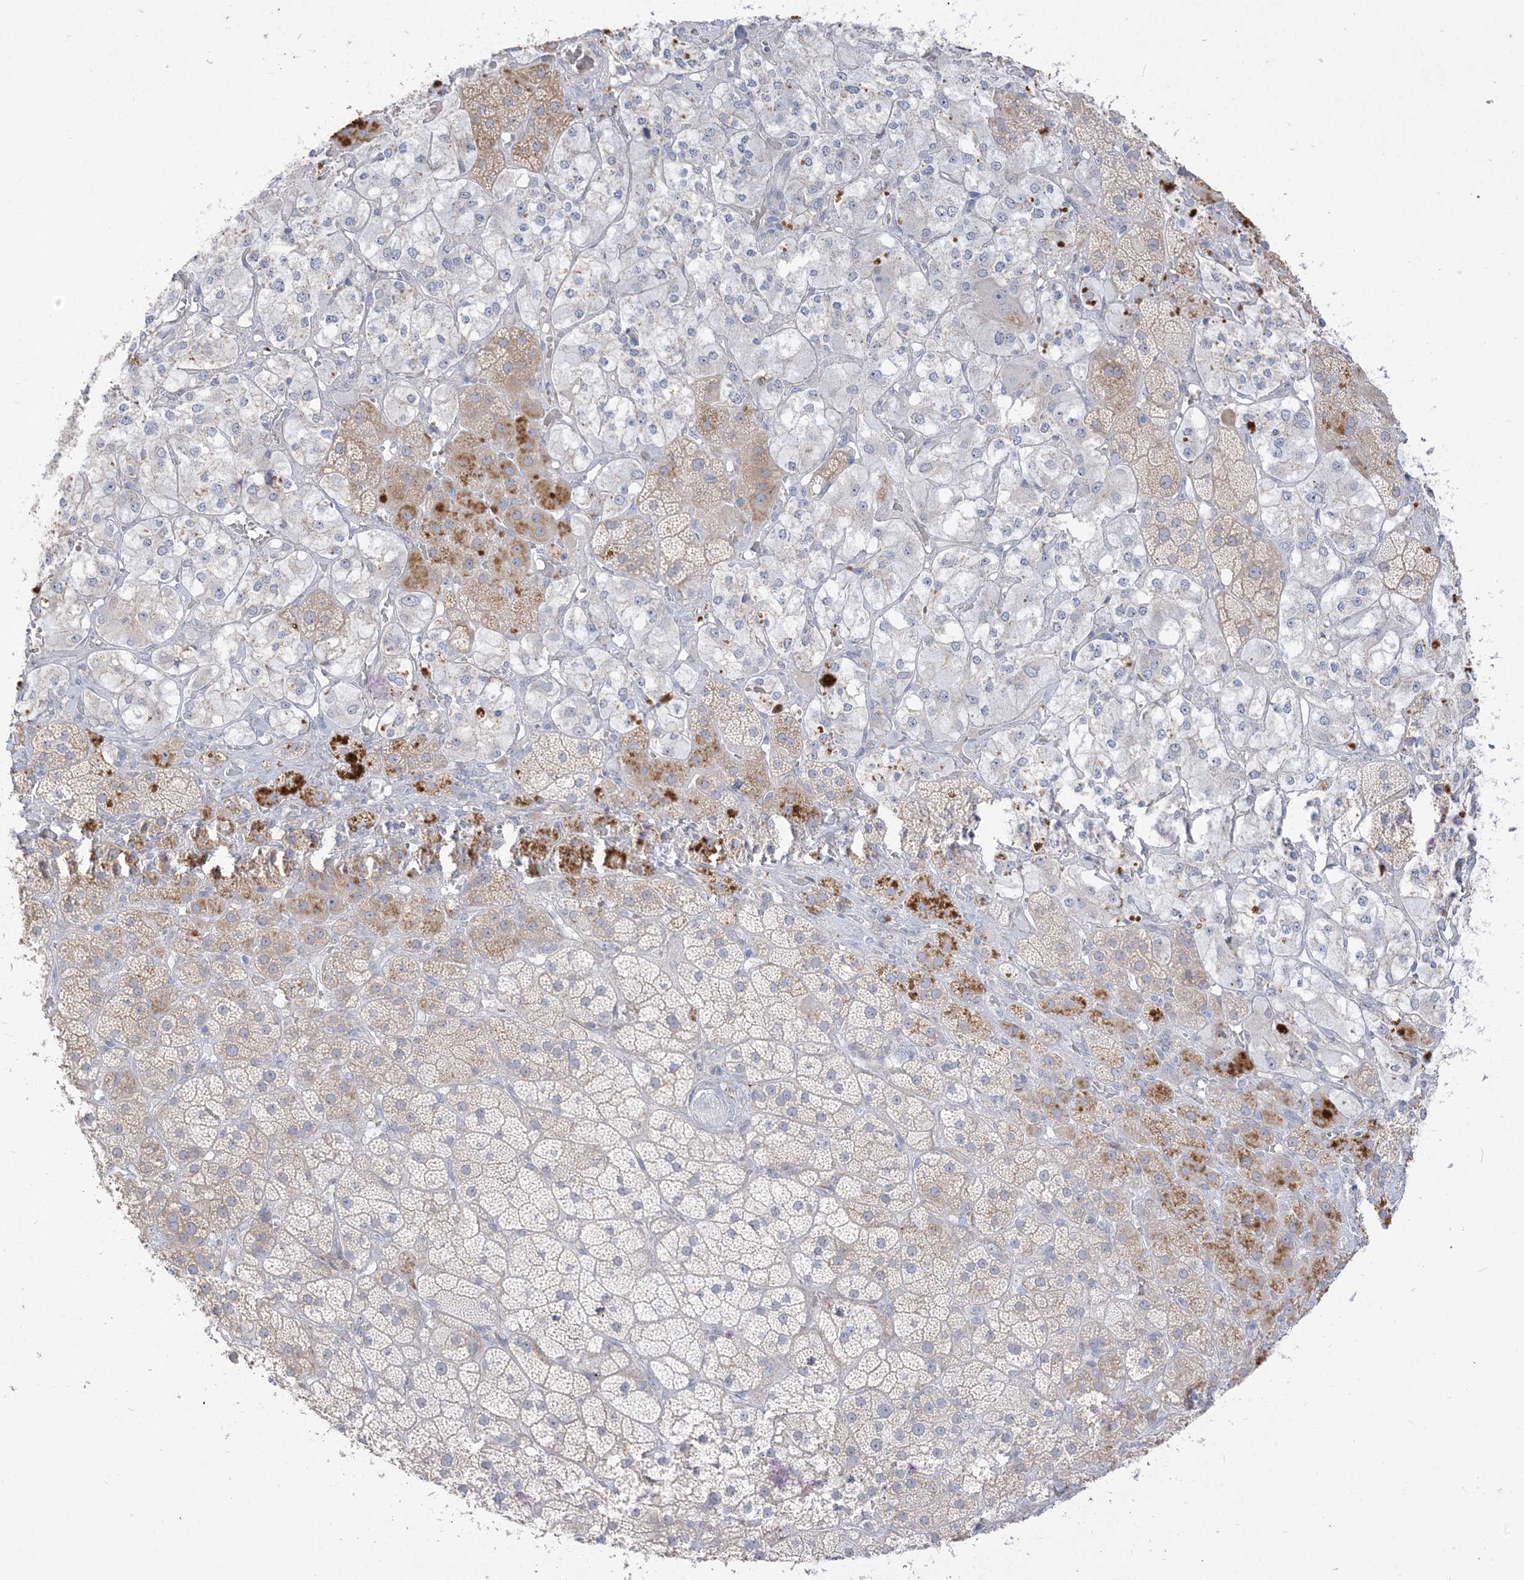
{"staining": {"intensity": "moderate", "quantity": "<25%", "location": "cytoplasmic/membranous"}, "tissue": "adrenal gland", "cell_type": "Glandular cells", "image_type": "normal", "snomed": [{"axis": "morphology", "description": "Normal tissue, NOS"}, {"axis": "topography", "description": "Adrenal gland"}], "caption": "Moderate cytoplasmic/membranous protein staining is identified in about <25% of glandular cells in adrenal gland.", "gene": "LOXL3", "patient": {"sex": "male", "age": 57}}